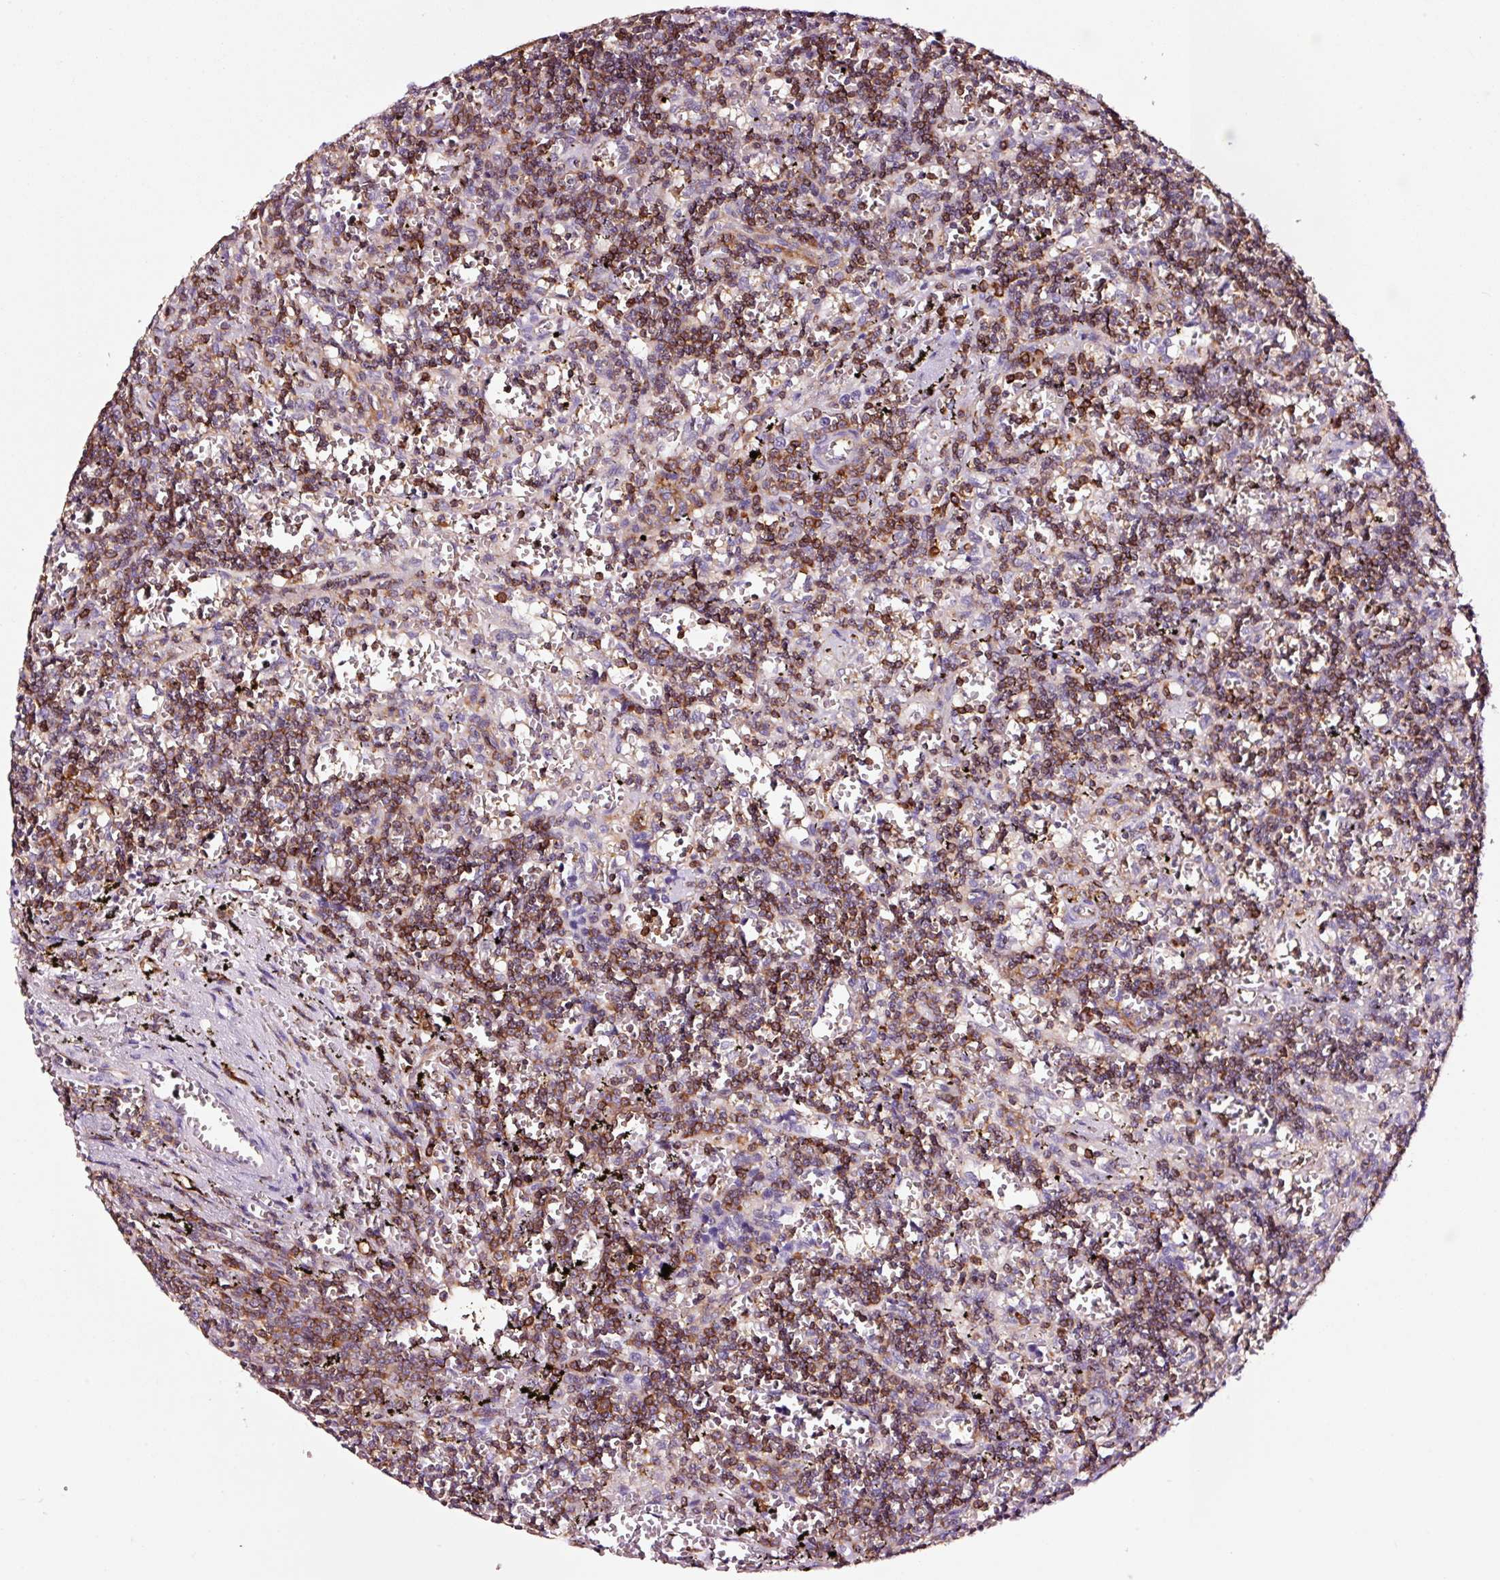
{"staining": {"intensity": "moderate", "quantity": "25%-75%", "location": "cytoplasmic/membranous"}, "tissue": "lymphoma", "cell_type": "Tumor cells", "image_type": "cancer", "snomed": [{"axis": "morphology", "description": "Malignant lymphoma, non-Hodgkin's type, Low grade"}, {"axis": "topography", "description": "Spleen"}], "caption": "Malignant lymphoma, non-Hodgkin's type (low-grade) stained with a brown dye demonstrates moderate cytoplasmic/membranous positive staining in about 25%-75% of tumor cells.", "gene": "ADD3", "patient": {"sex": "male", "age": 60}}